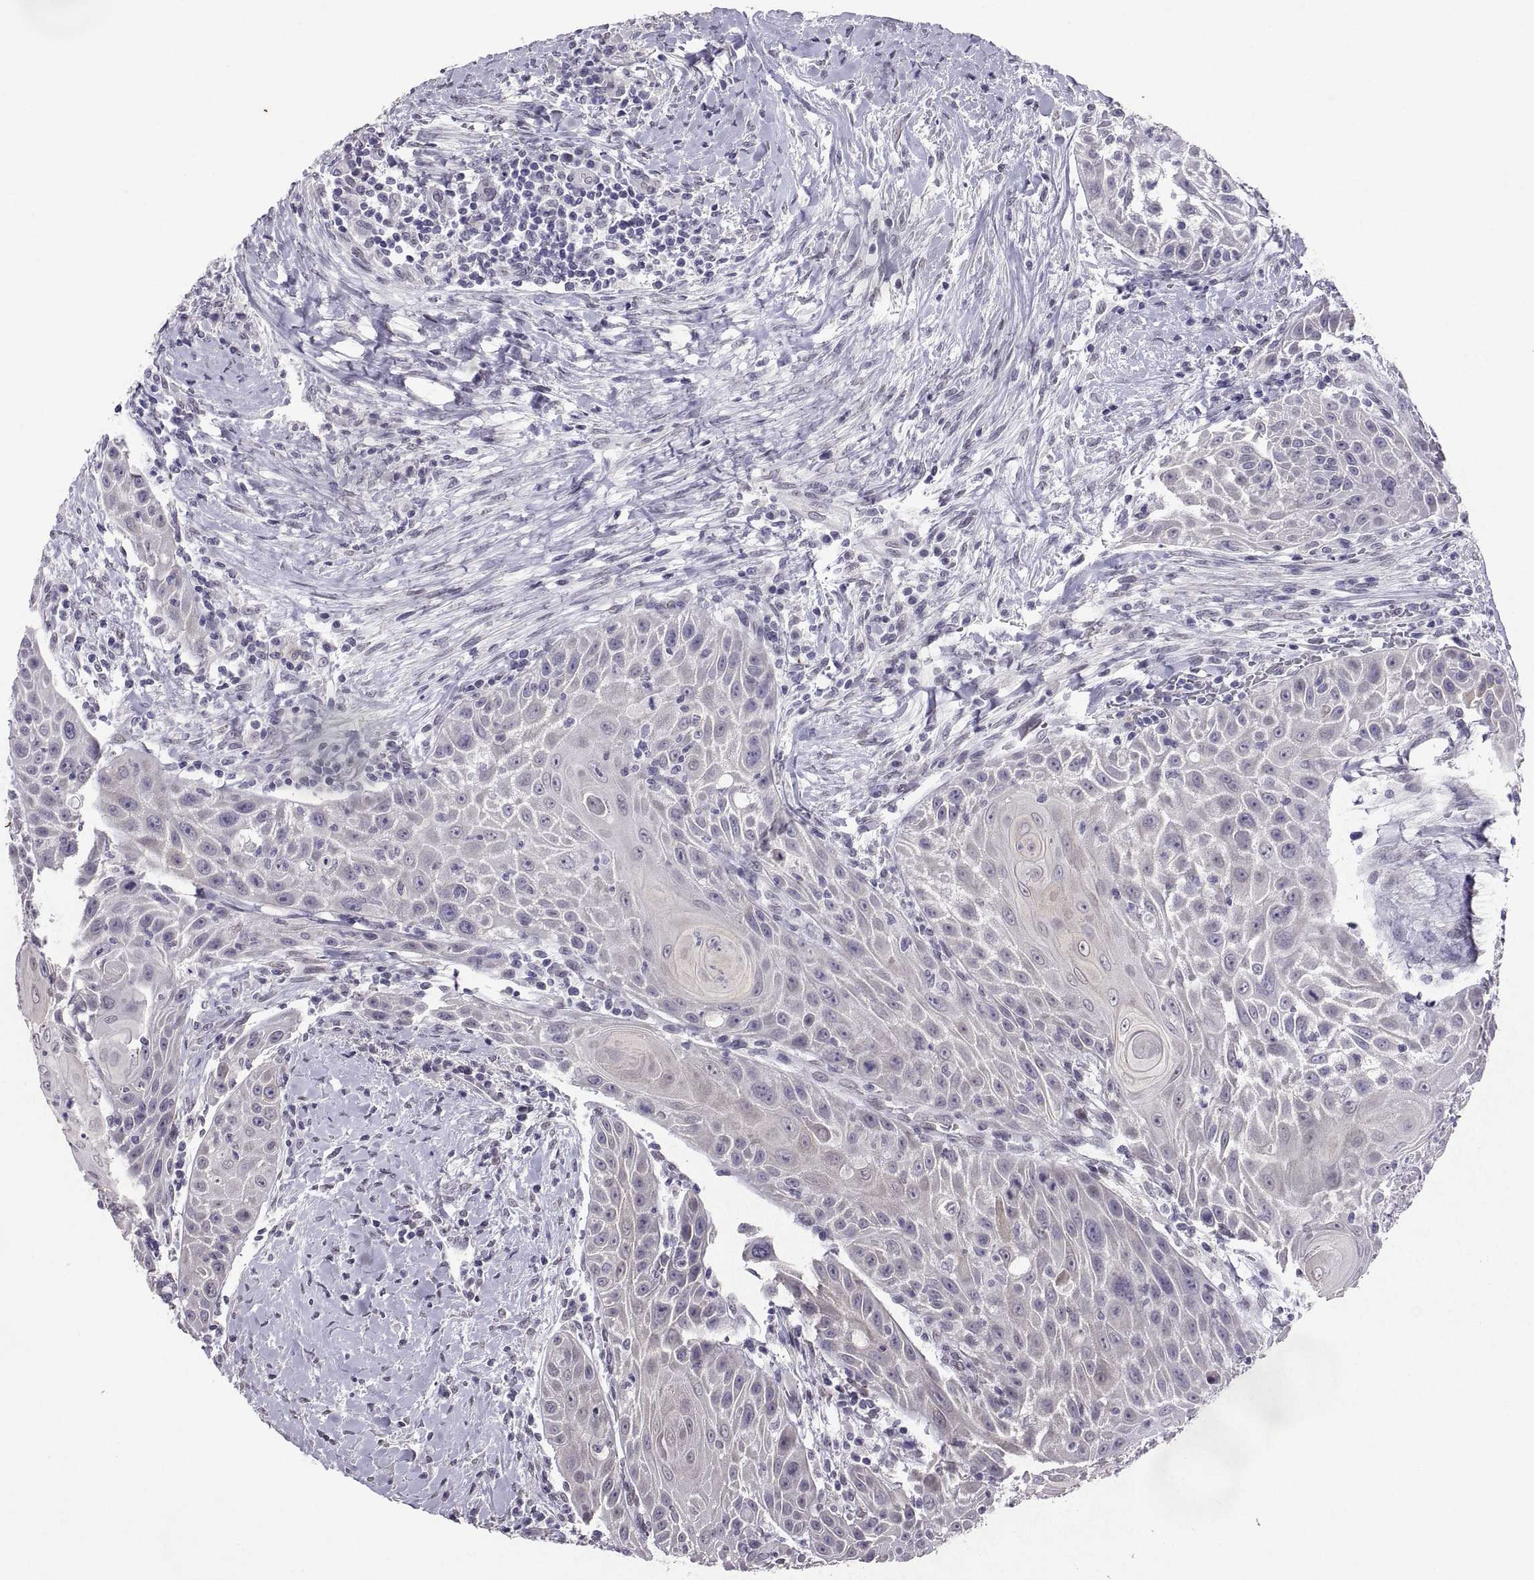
{"staining": {"intensity": "negative", "quantity": "none", "location": "none"}, "tissue": "head and neck cancer", "cell_type": "Tumor cells", "image_type": "cancer", "snomed": [{"axis": "morphology", "description": "Squamous cell carcinoma, NOS"}, {"axis": "topography", "description": "Head-Neck"}], "caption": "Tumor cells are negative for protein expression in human head and neck squamous cell carcinoma.", "gene": "KRT77", "patient": {"sex": "male", "age": 69}}